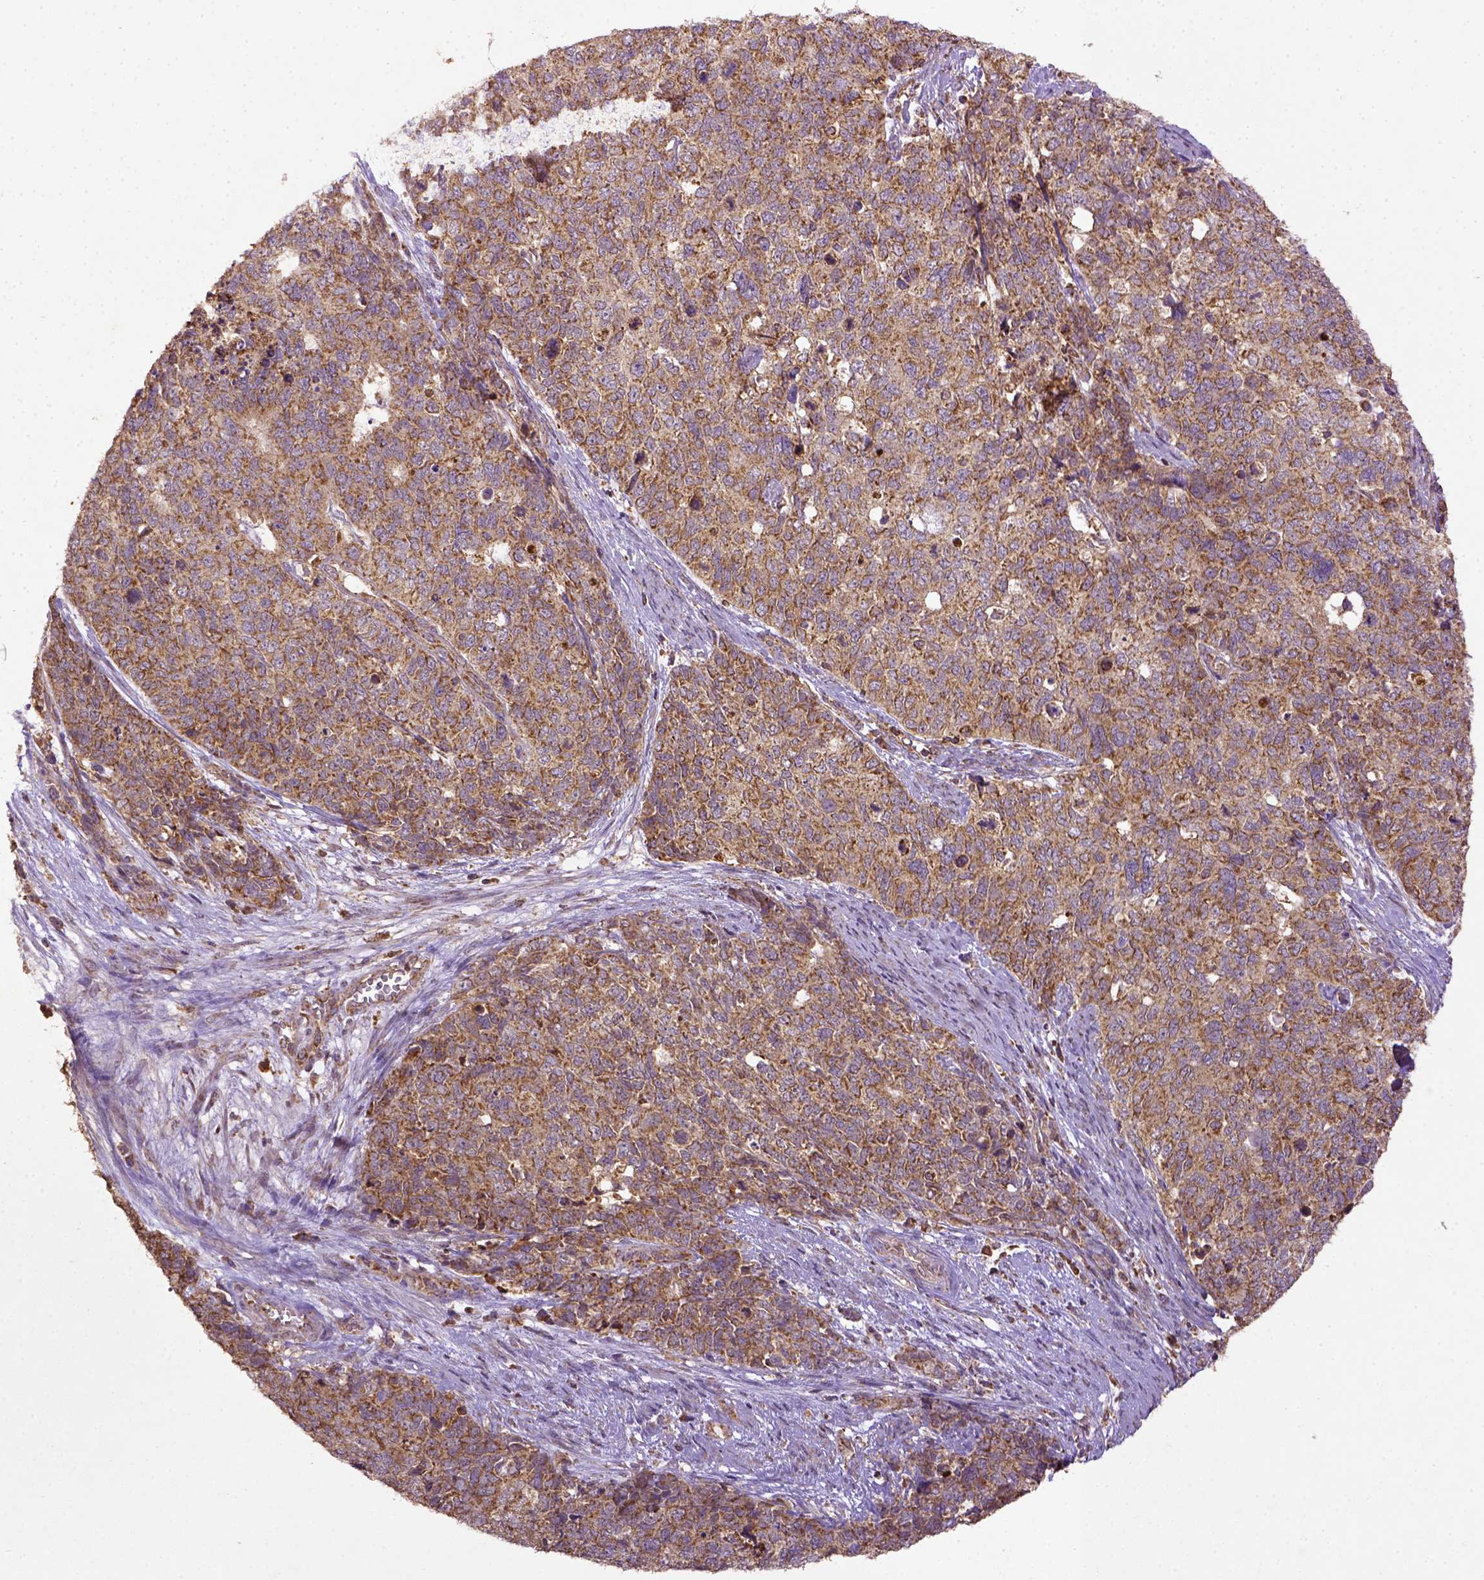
{"staining": {"intensity": "moderate", "quantity": ">75%", "location": "cytoplasmic/membranous"}, "tissue": "cervical cancer", "cell_type": "Tumor cells", "image_type": "cancer", "snomed": [{"axis": "morphology", "description": "Squamous cell carcinoma, NOS"}, {"axis": "topography", "description": "Cervix"}], "caption": "Protein analysis of cervical cancer (squamous cell carcinoma) tissue displays moderate cytoplasmic/membranous staining in approximately >75% of tumor cells. (DAB (3,3'-diaminobenzidine) = brown stain, brightfield microscopy at high magnification).", "gene": "MT-CO1", "patient": {"sex": "female", "age": 63}}